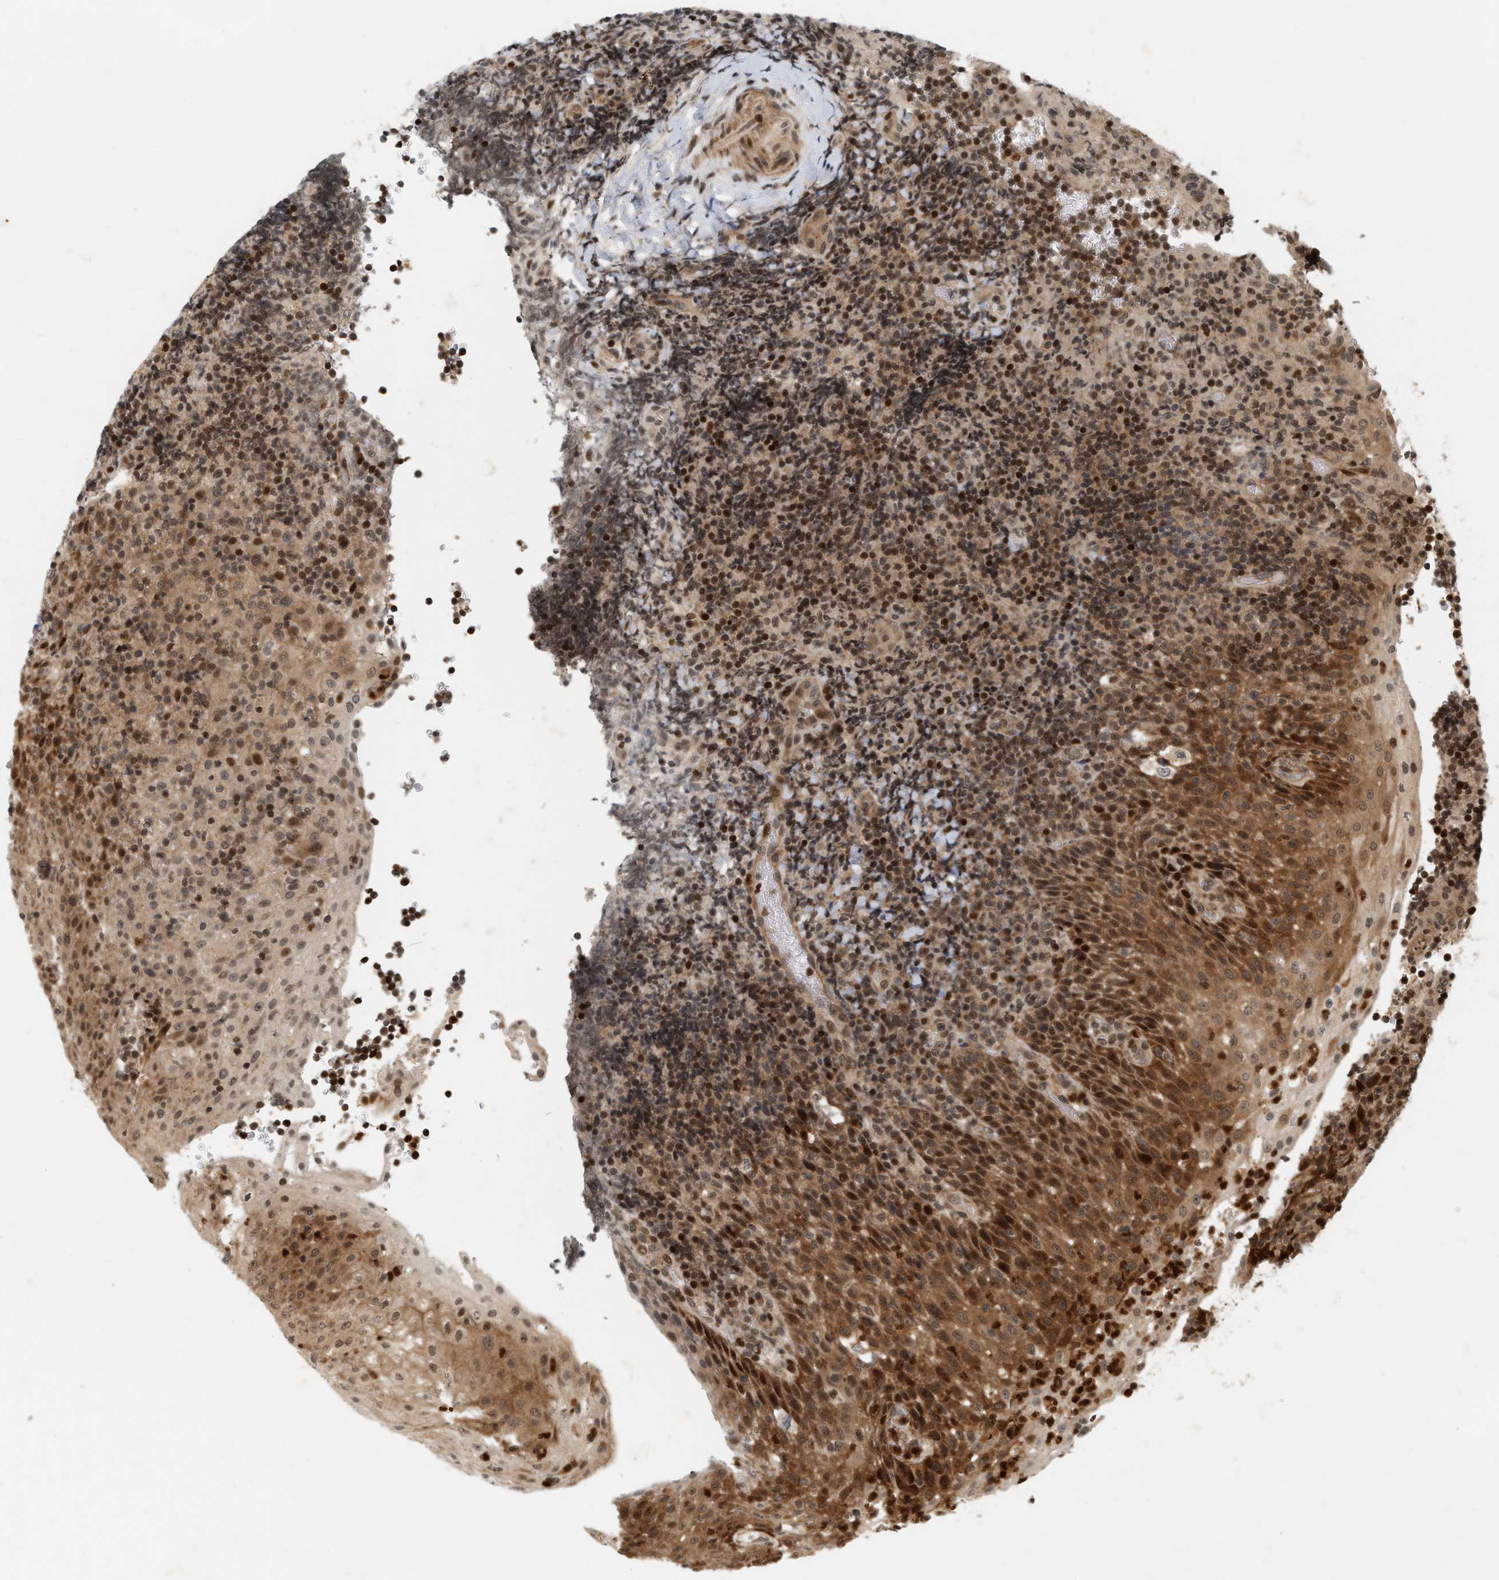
{"staining": {"intensity": "moderate", "quantity": ">75%", "location": "nuclear"}, "tissue": "lymphoma", "cell_type": "Tumor cells", "image_type": "cancer", "snomed": [{"axis": "morphology", "description": "Malignant lymphoma, non-Hodgkin's type, High grade"}, {"axis": "topography", "description": "Tonsil"}], "caption": "This histopathology image displays malignant lymphoma, non-Hodgkin's type (high-grade) stained with immunohistochemistry (IHC) to label a protein in brown. The nuclear of tumor cells show moderate positivity for the protein. Nuclei are counter-stained blue.", "gene": "NFE2L2", "patient": {"sex": "female", "age": 36}}